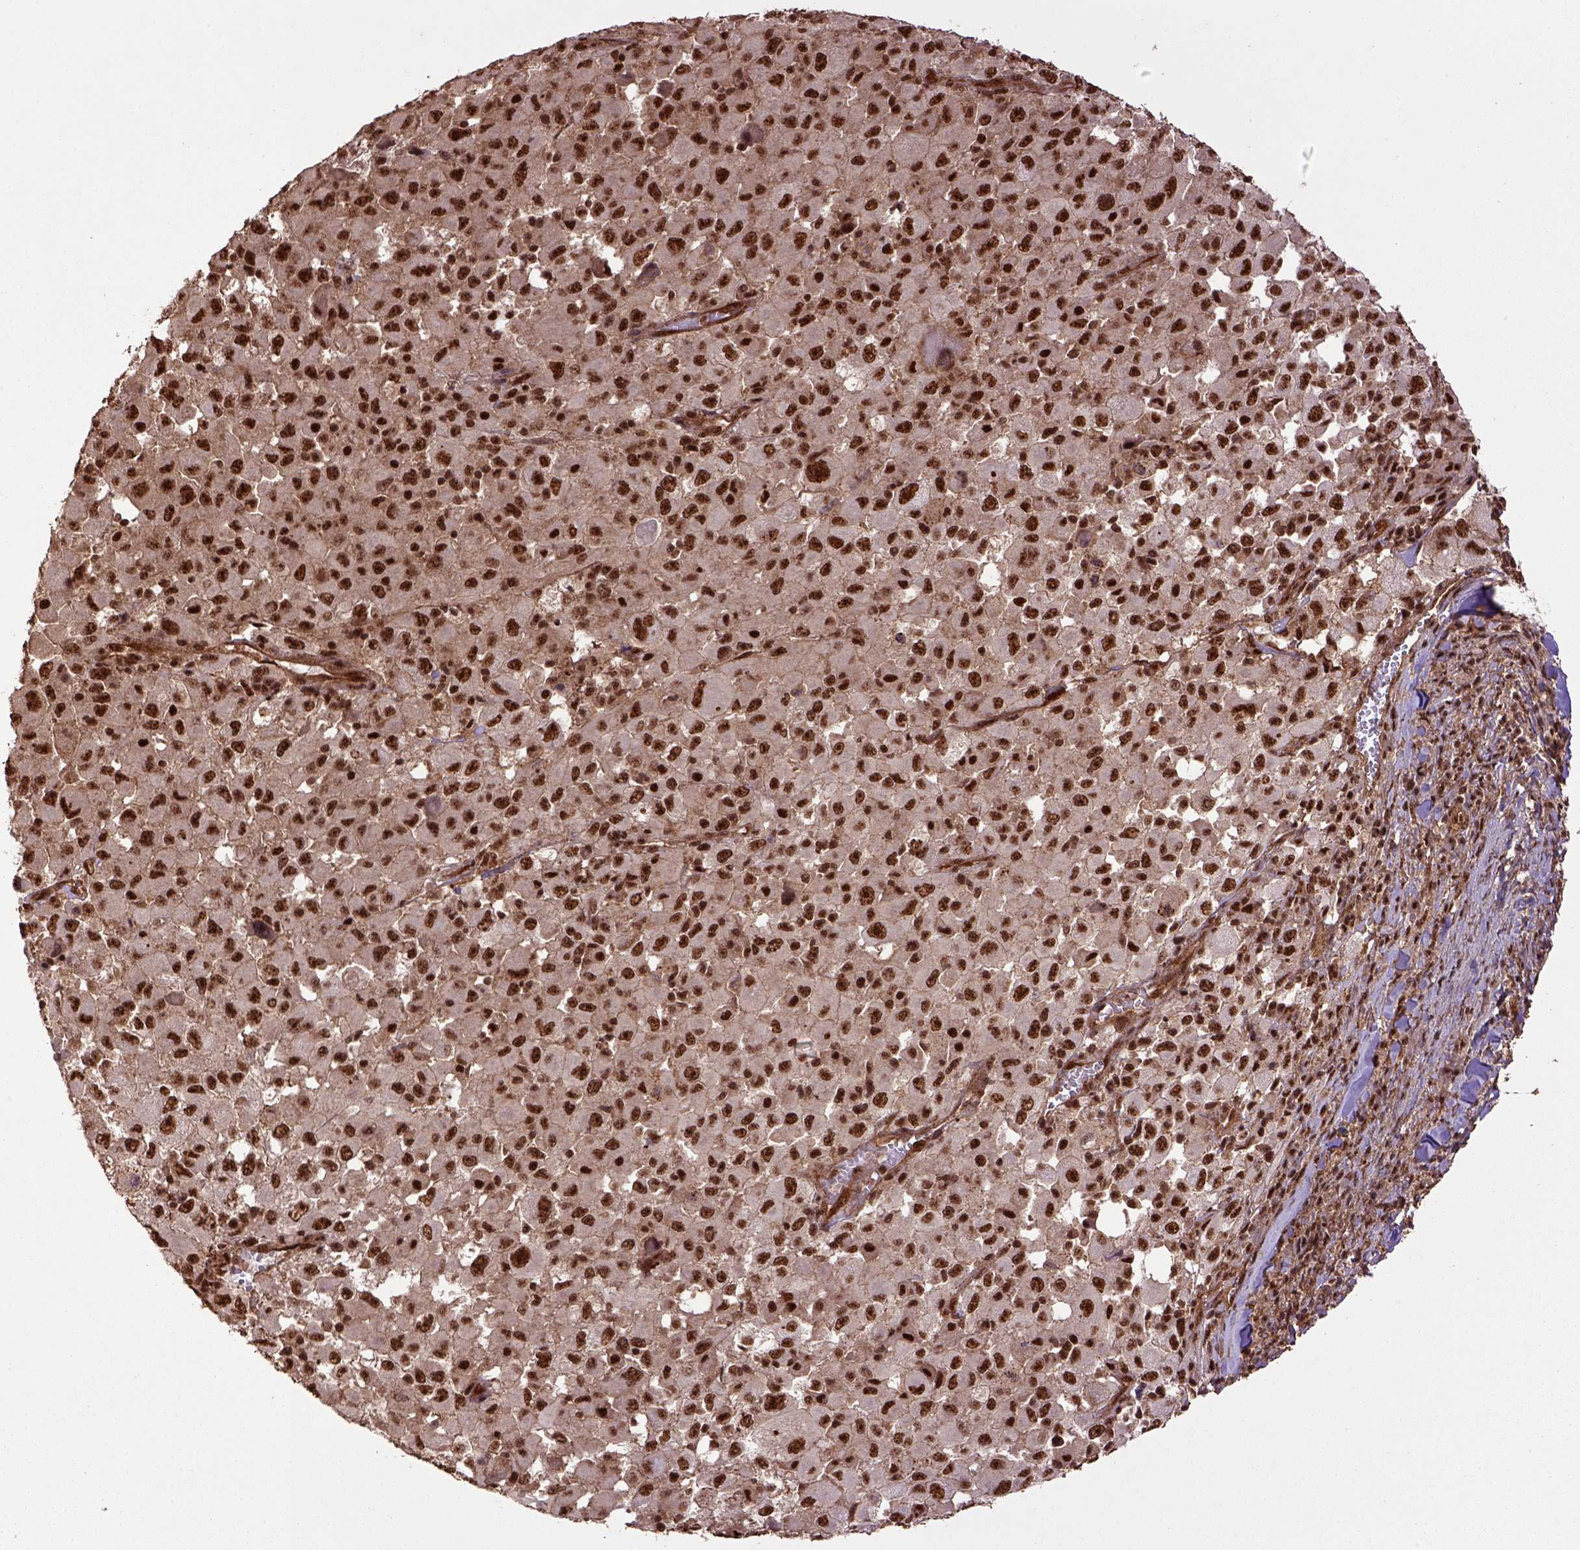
{"staining": {"intensity": "strong", "quantity": ">75%", "location": "nuclear"}, "tissue": "melanoma", "cell_type": "Tumor cells", "image_type": "cancer", "snomed": [{"axis": "morphology", "description": "Malignant melanoma, Metastatic site"}, {"axis": "topography", "description": "Soft tissue"}], "caption": "Immunohistochemical staining of human melanoma reveals high levels of strong nuclear protein expression in approximately >75% of tumor cells. (DAB IHC, brown staining for protein, blue staining for nuclei).", "gene": "PPIG", "patient": {"sex": "male", "age": 50}}